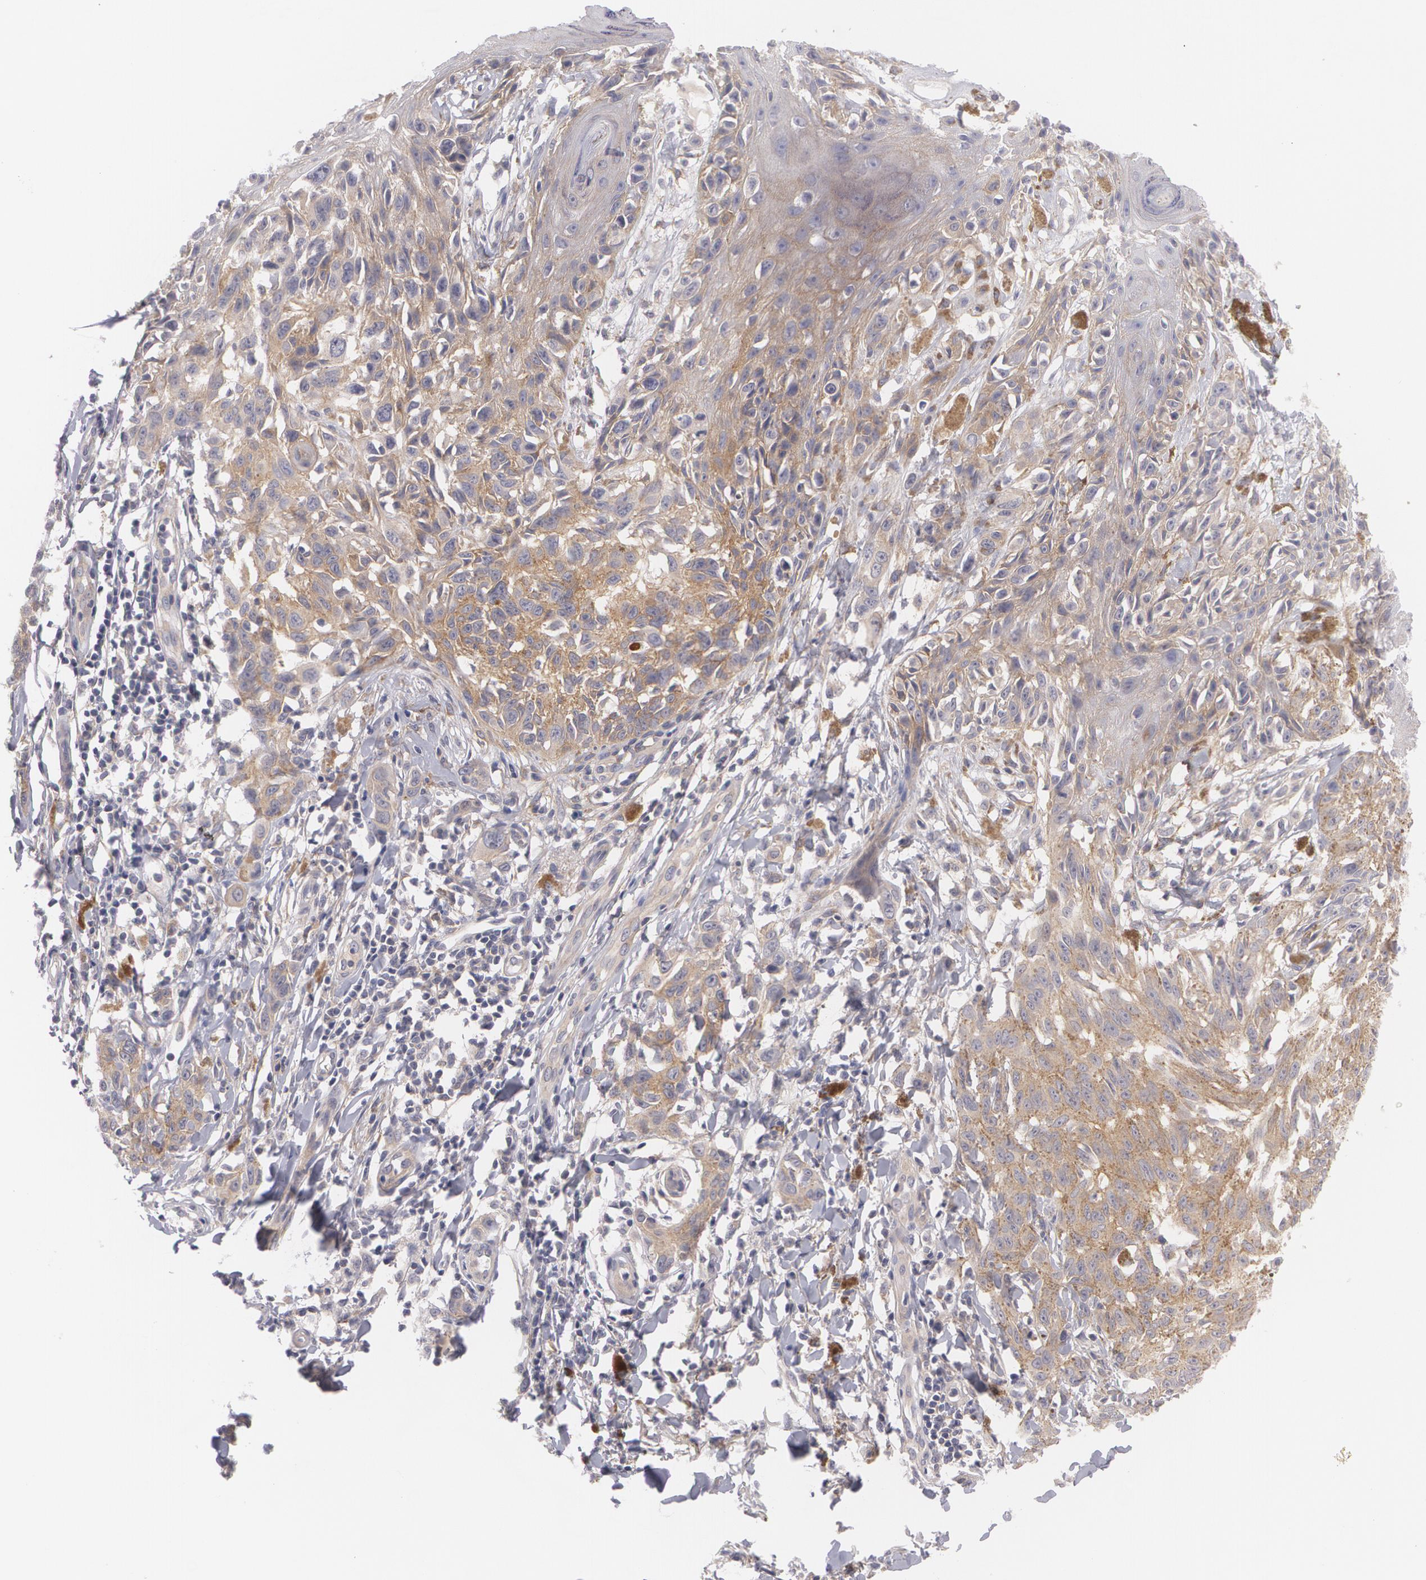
{"staining": {"intensity": "weak", "quantity": ">75%", "location": "cytoplasmic/membranous"}, "tissue": "melanoma", "cell_type": "Tumor cells", "image_type": "cancer", "snomed": [{"axis": "morphology", "description": "Malignant melanoma, NOS"}, {"axis": "topography", "description": "Skin"}], "caption": "Malignant melanoma tissue shows weak cytoplasmic/membranous staining in about >75% of tumor cells", "gene": "CASK", "patient": {"sex": "female", "age": 77}}